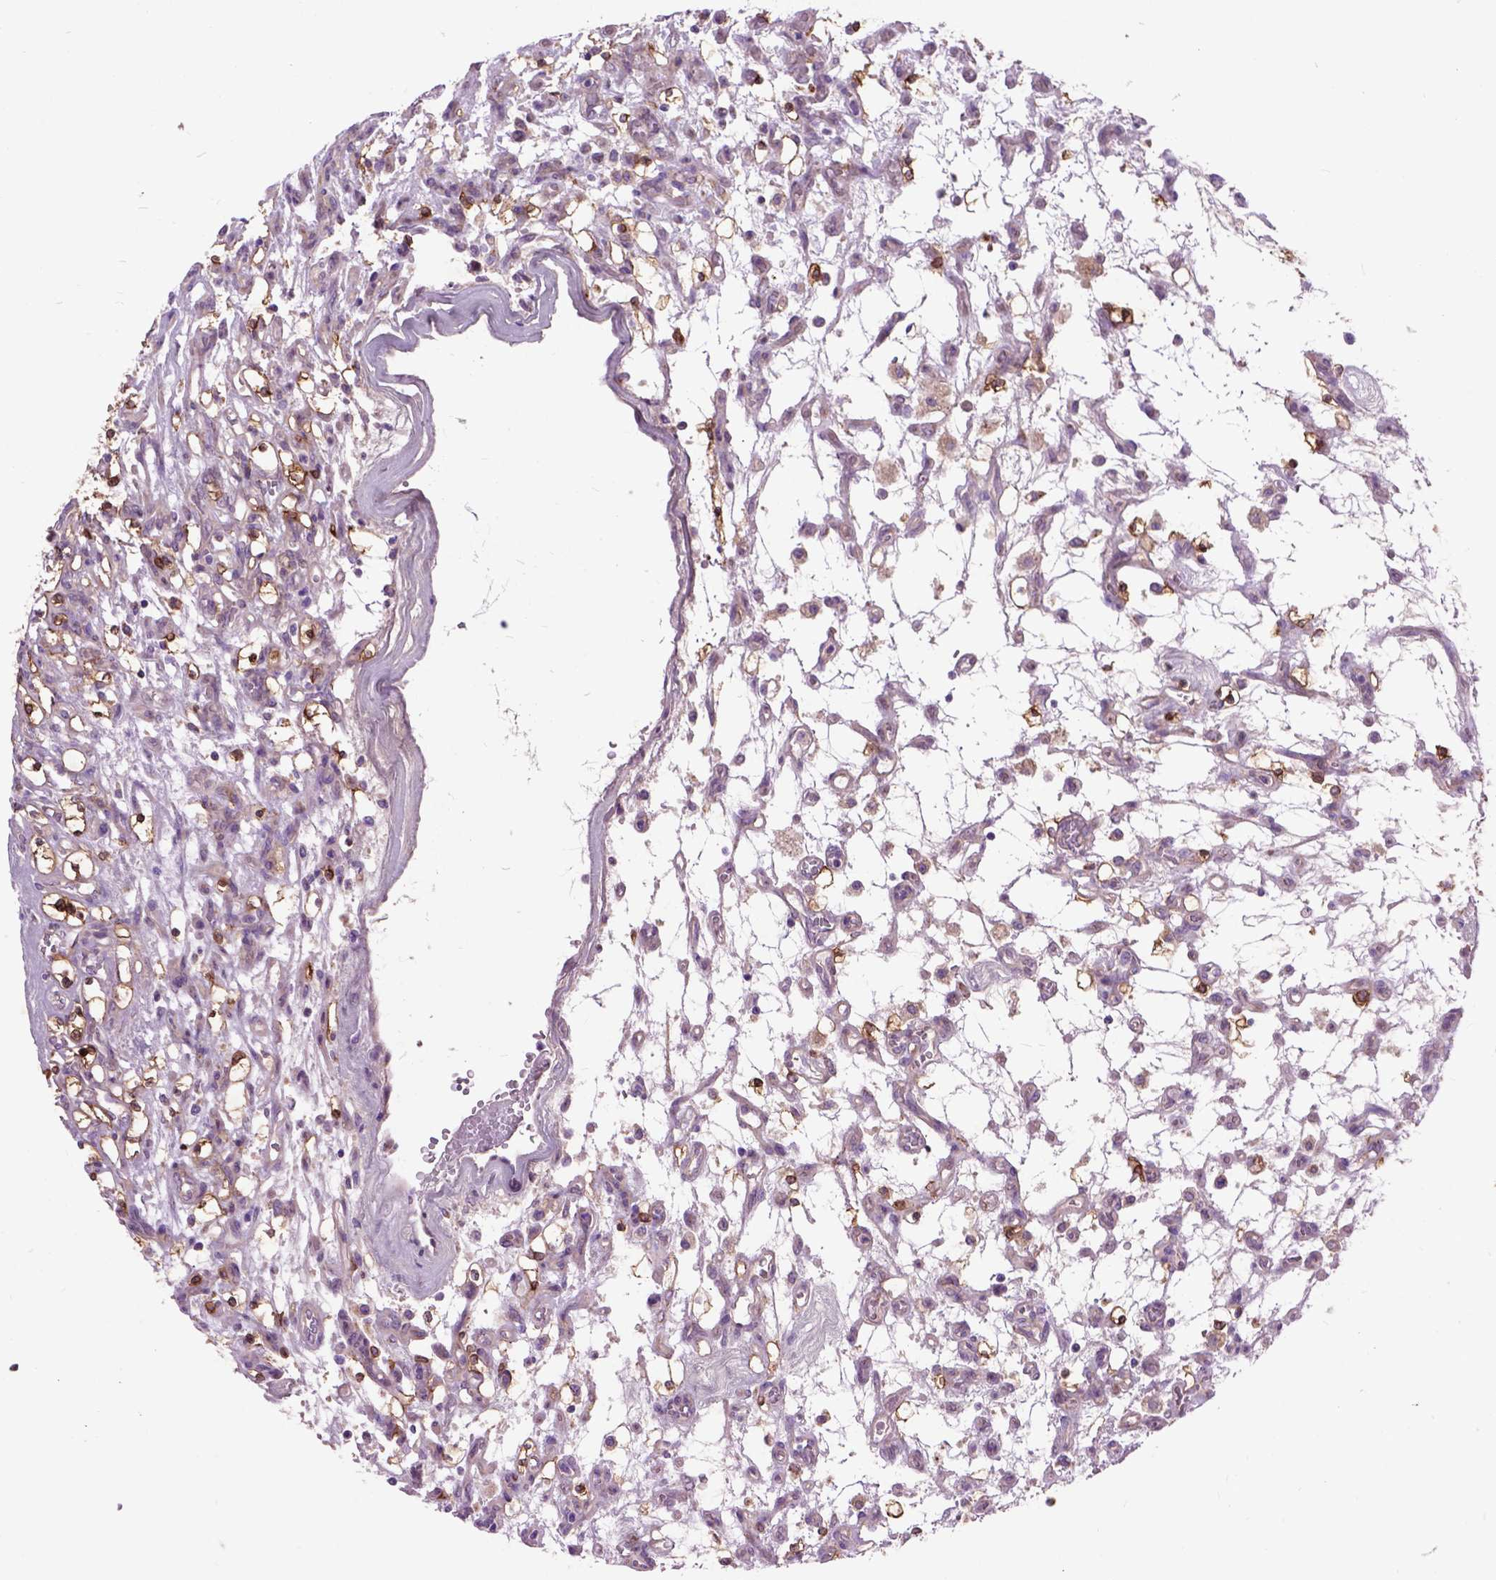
{"staining": {"intensity": "strong", "quantity": ">75%", "location": "cytoplasmic/membranous"}, "tissue": "renal cancer", "cell_type": "Tumor cells", "image_type": "cancer", "snomed": [{"axis": "morphology", "description": "Adenocarcinoma, NOS"}, {"axis": "topography", "description": "Kidney"}], "caption": "Adenocarcinoma (renal) stained for a protein (brown) exhibits strong cytoplasmic/membranous positive positivity in approximately >75% of tumor cells.", "gene": "MAPT", "patient": {"sex": "female", "age": 69}}